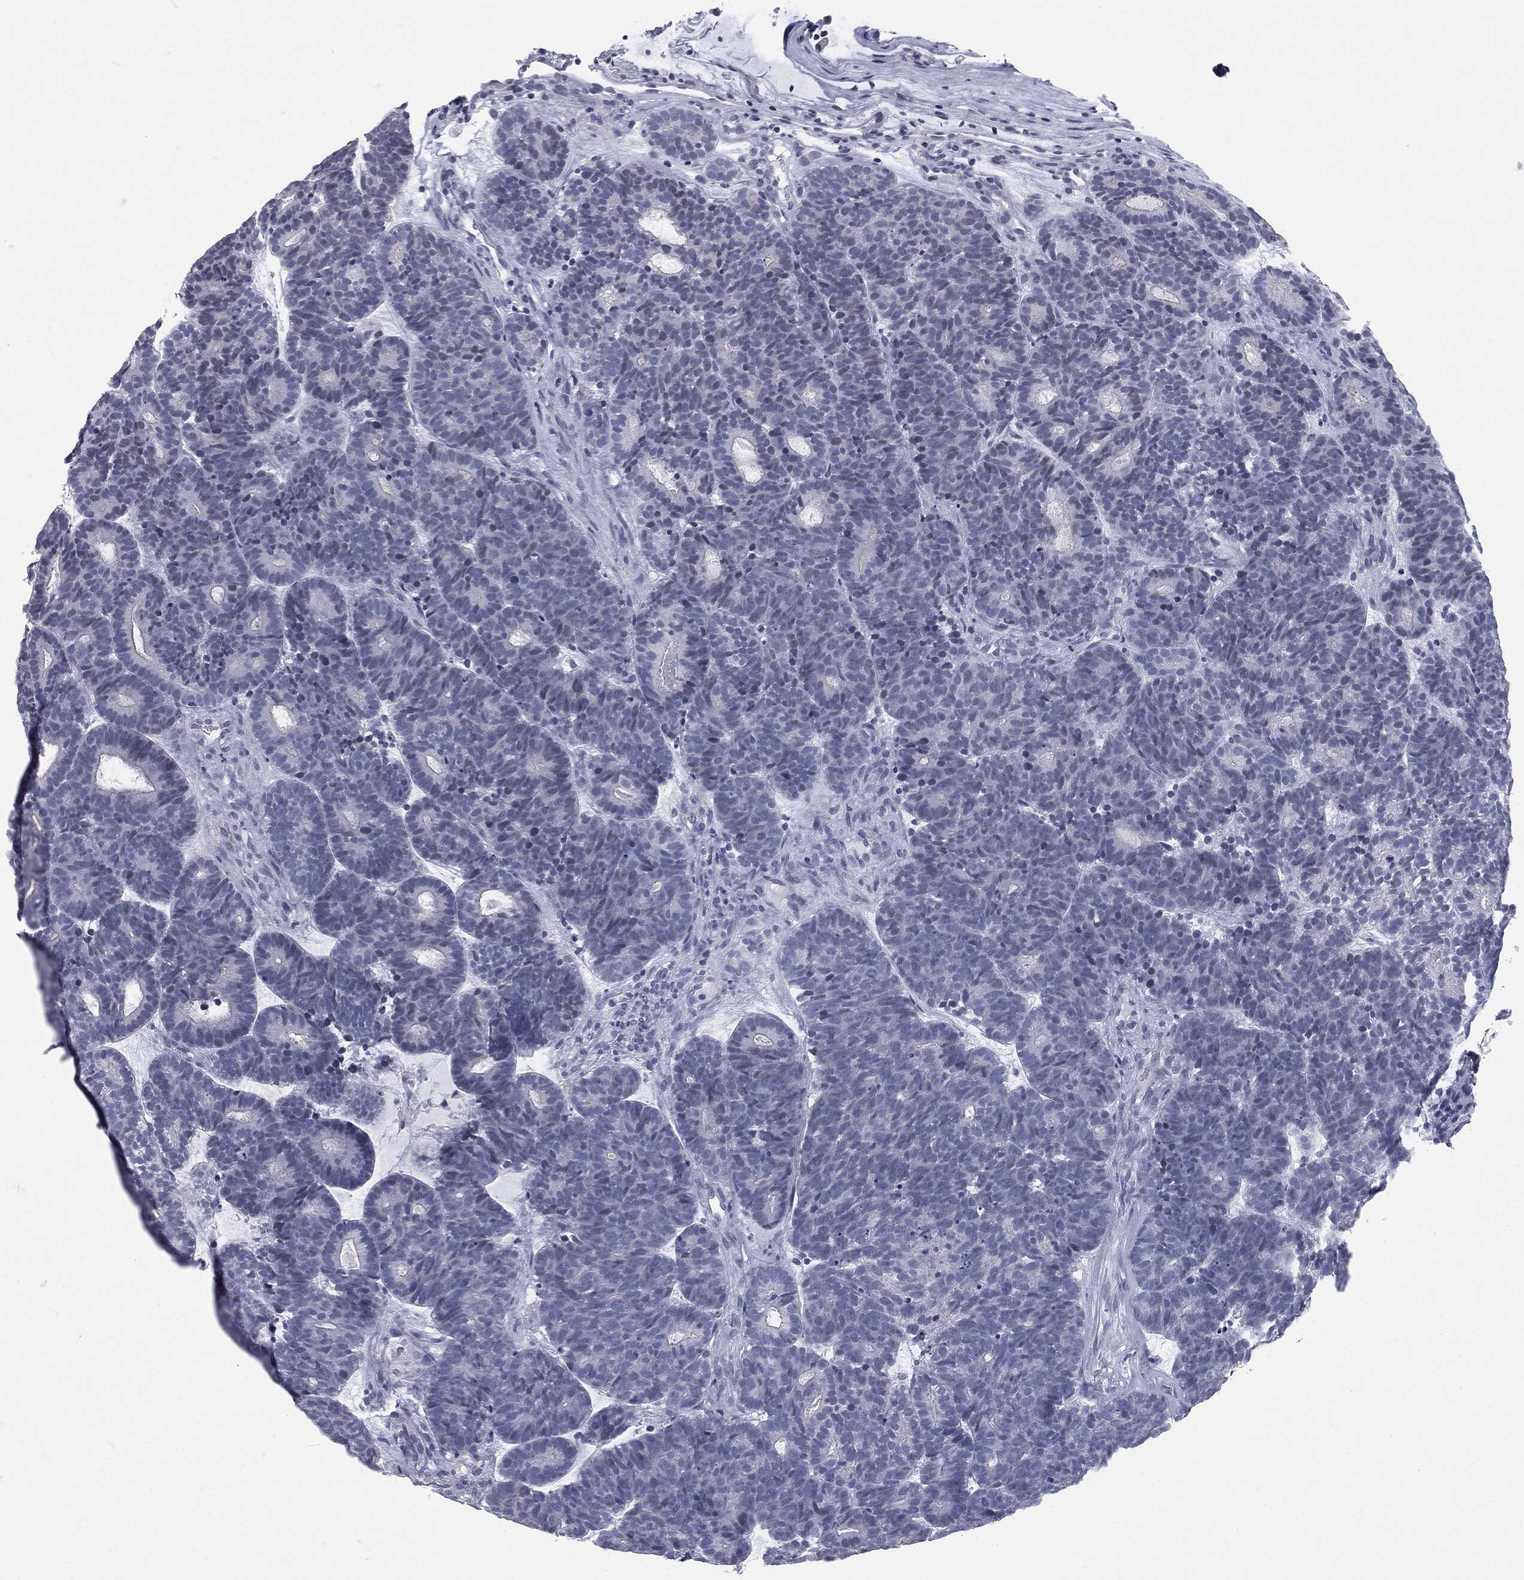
{"staining": {"intensity": "negative", "quantity": "none", "location": "none"}, "tissue": "head and neck cancer", "cell_type": "Tumor cells", "image_type": "cancer", "snomed": [{"axis": "morphology", "description": "Adenocarcinoma, NOS"}, {"axis": "topography", "description": "Head-Neck"}], "caption": "There is no significant expression in tumor cells of head and neck adenocarcinoma. Brightfield microscopy of IHC stained with DAB (3,3'-diaminobenzidine) (brown) and hematoxylin (blue), captured at high magnification.", "gene": "TPO", "patient": {"sex": "female", "age": 81}}